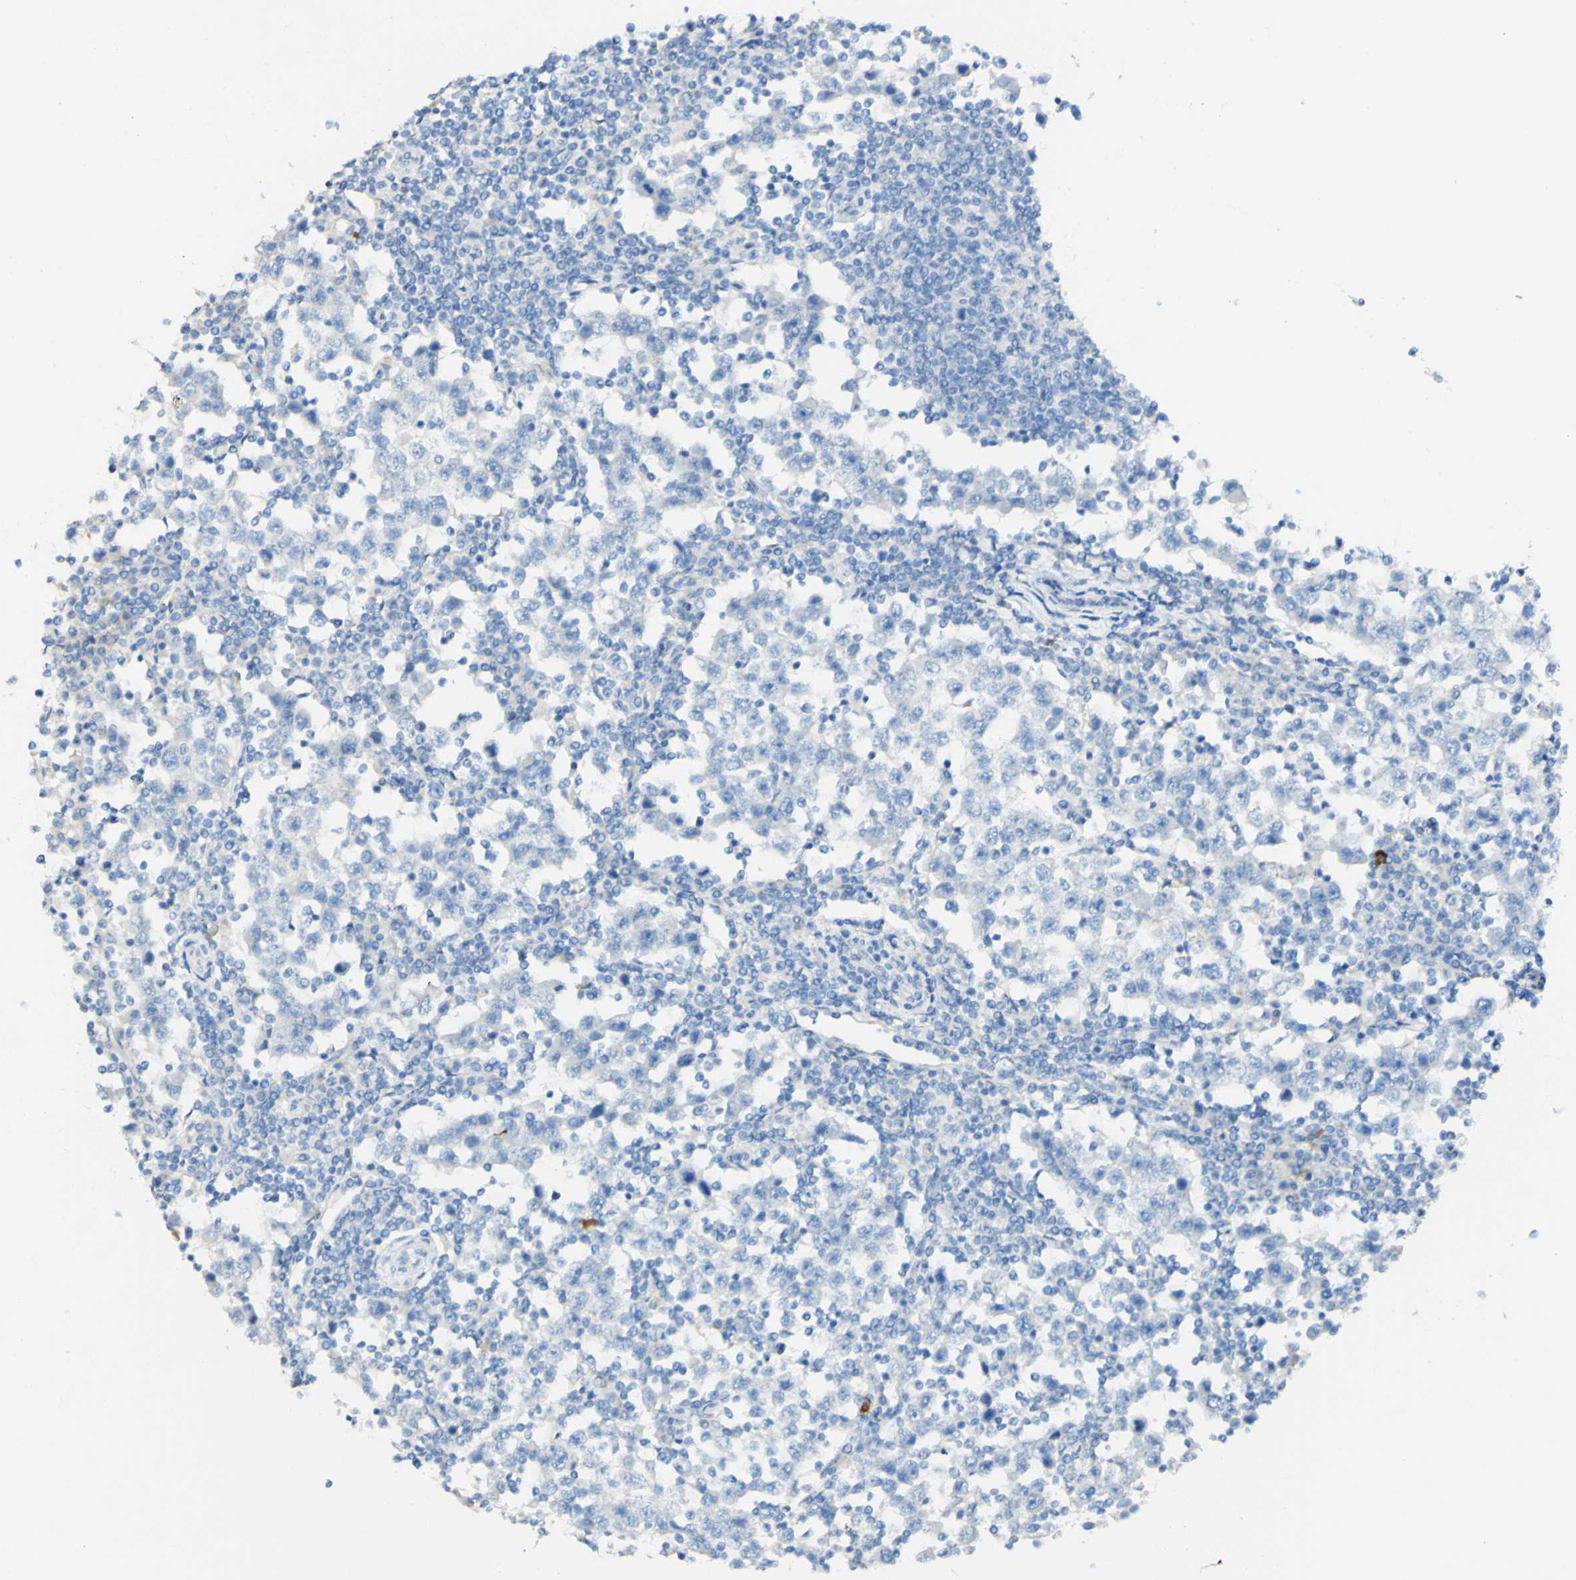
{"staining": {"intensity": "negative", "quantity": "none", "location": "none"}, "tissue": "testis cancer", "cell_type": "Tumor cells", "image_type": "cancer", "snomed": [{"axis": "morphology", "description": "Seminoma, NOS"}, {"axis": "topography", "description": "Testis"}], "caption": "This is an immunohistochemistry histopathology image of human seminoma (testis). There is no expression in tumor cells.", "gene": "FGF4", "patient": {"sex": "male", "age": 65}}